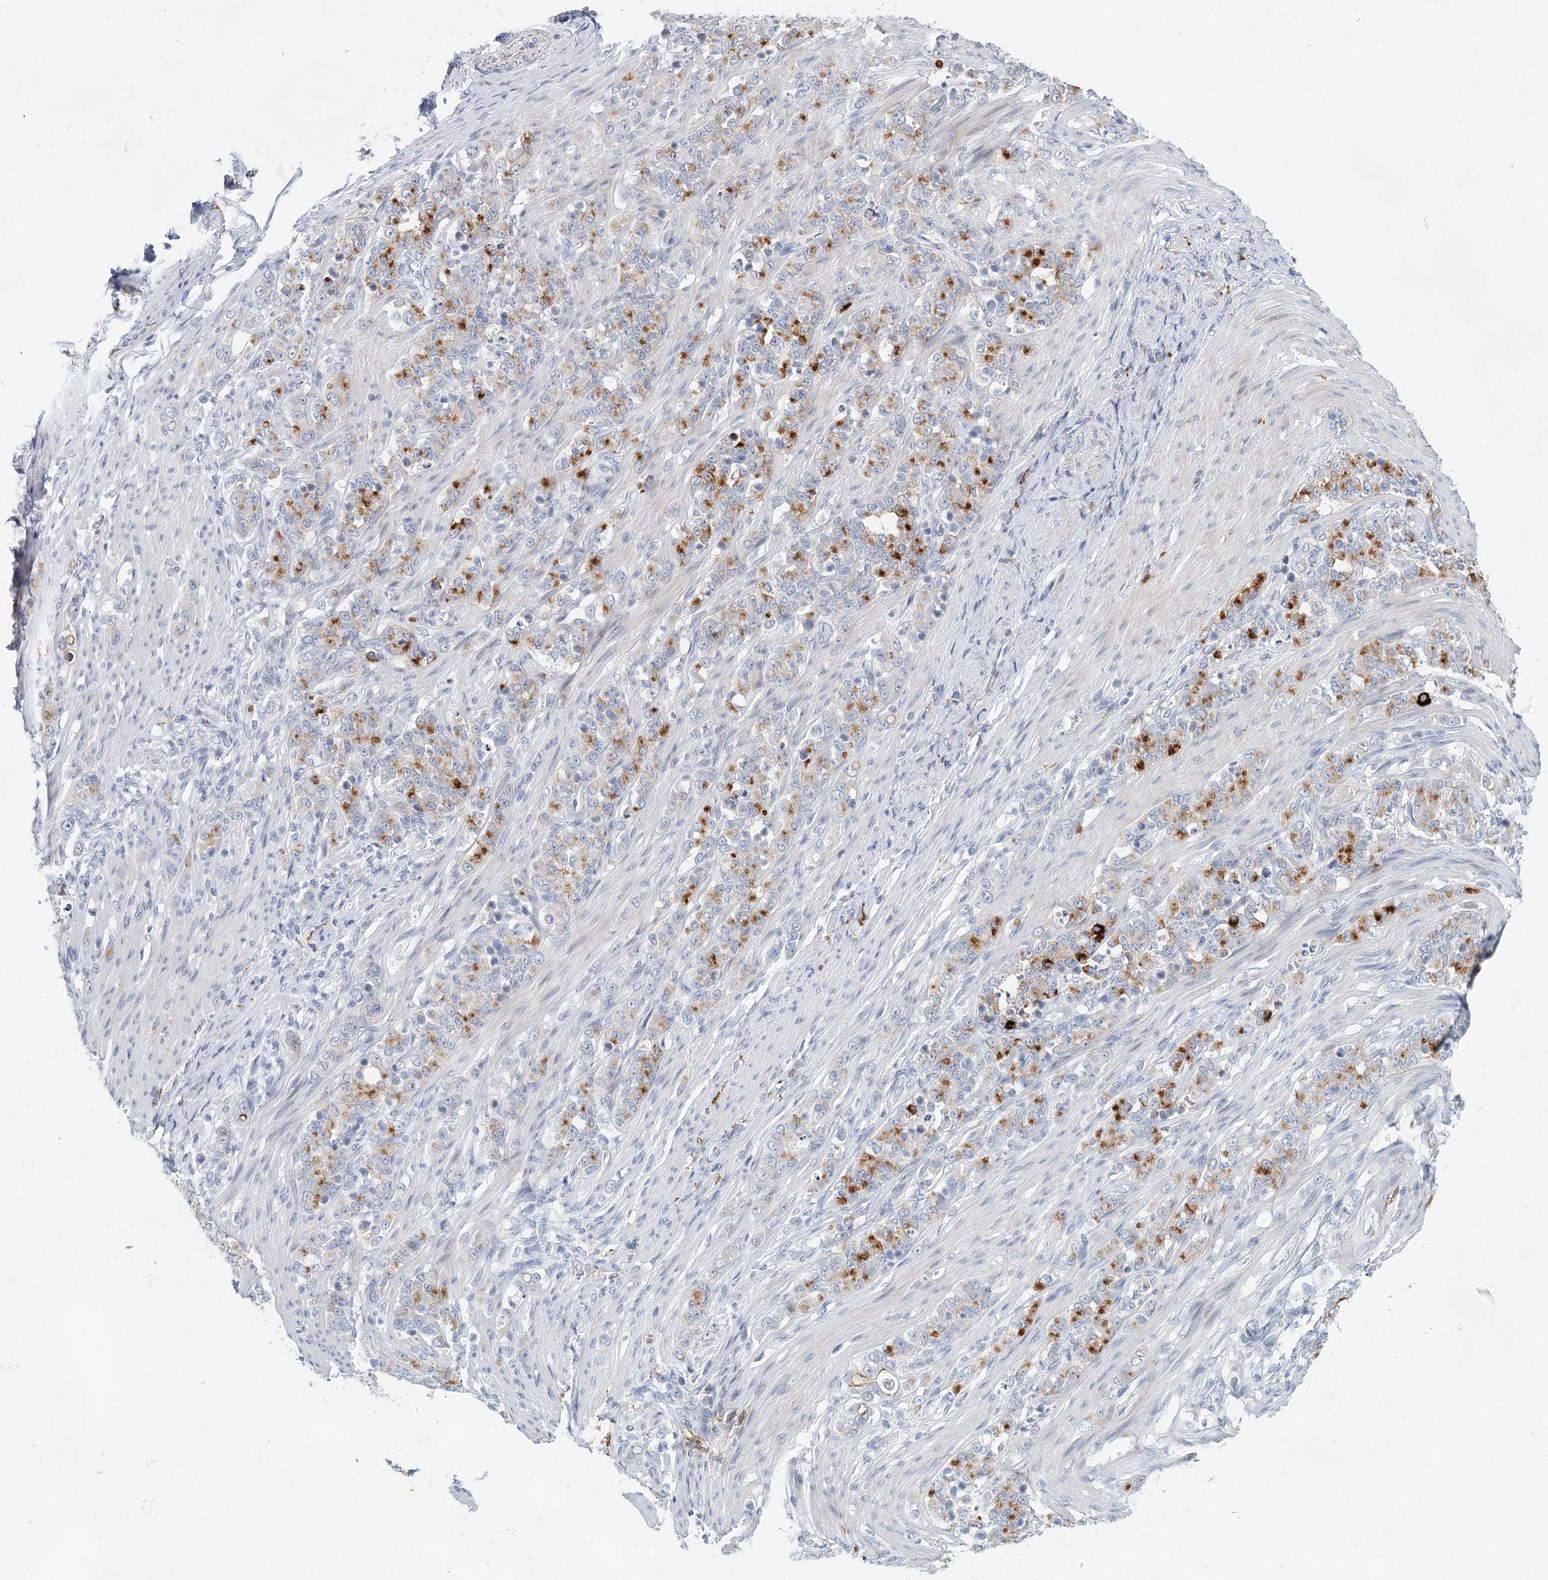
{"staining": {"intensity": "moderate", "quantity": "25%-75%", "location": "cytoplasmic/membranous"}, "tissue": "stomach cancer", "cell_type": "Tumor cells", "image_type": "cancer", "snomed": [{"axis": "morphology", "description": "Adenocarcinoma, NOS"}, {"axis": "topography", "description": "Stomach"}], "caption": "Protein expression analysis of stomach cancer reveals moderate cytoplasmic/membranous staining in about 25%-75% of tumor cells.", "gene": "SLC19A3", "patient": {"sex": "female", "age": 79}}